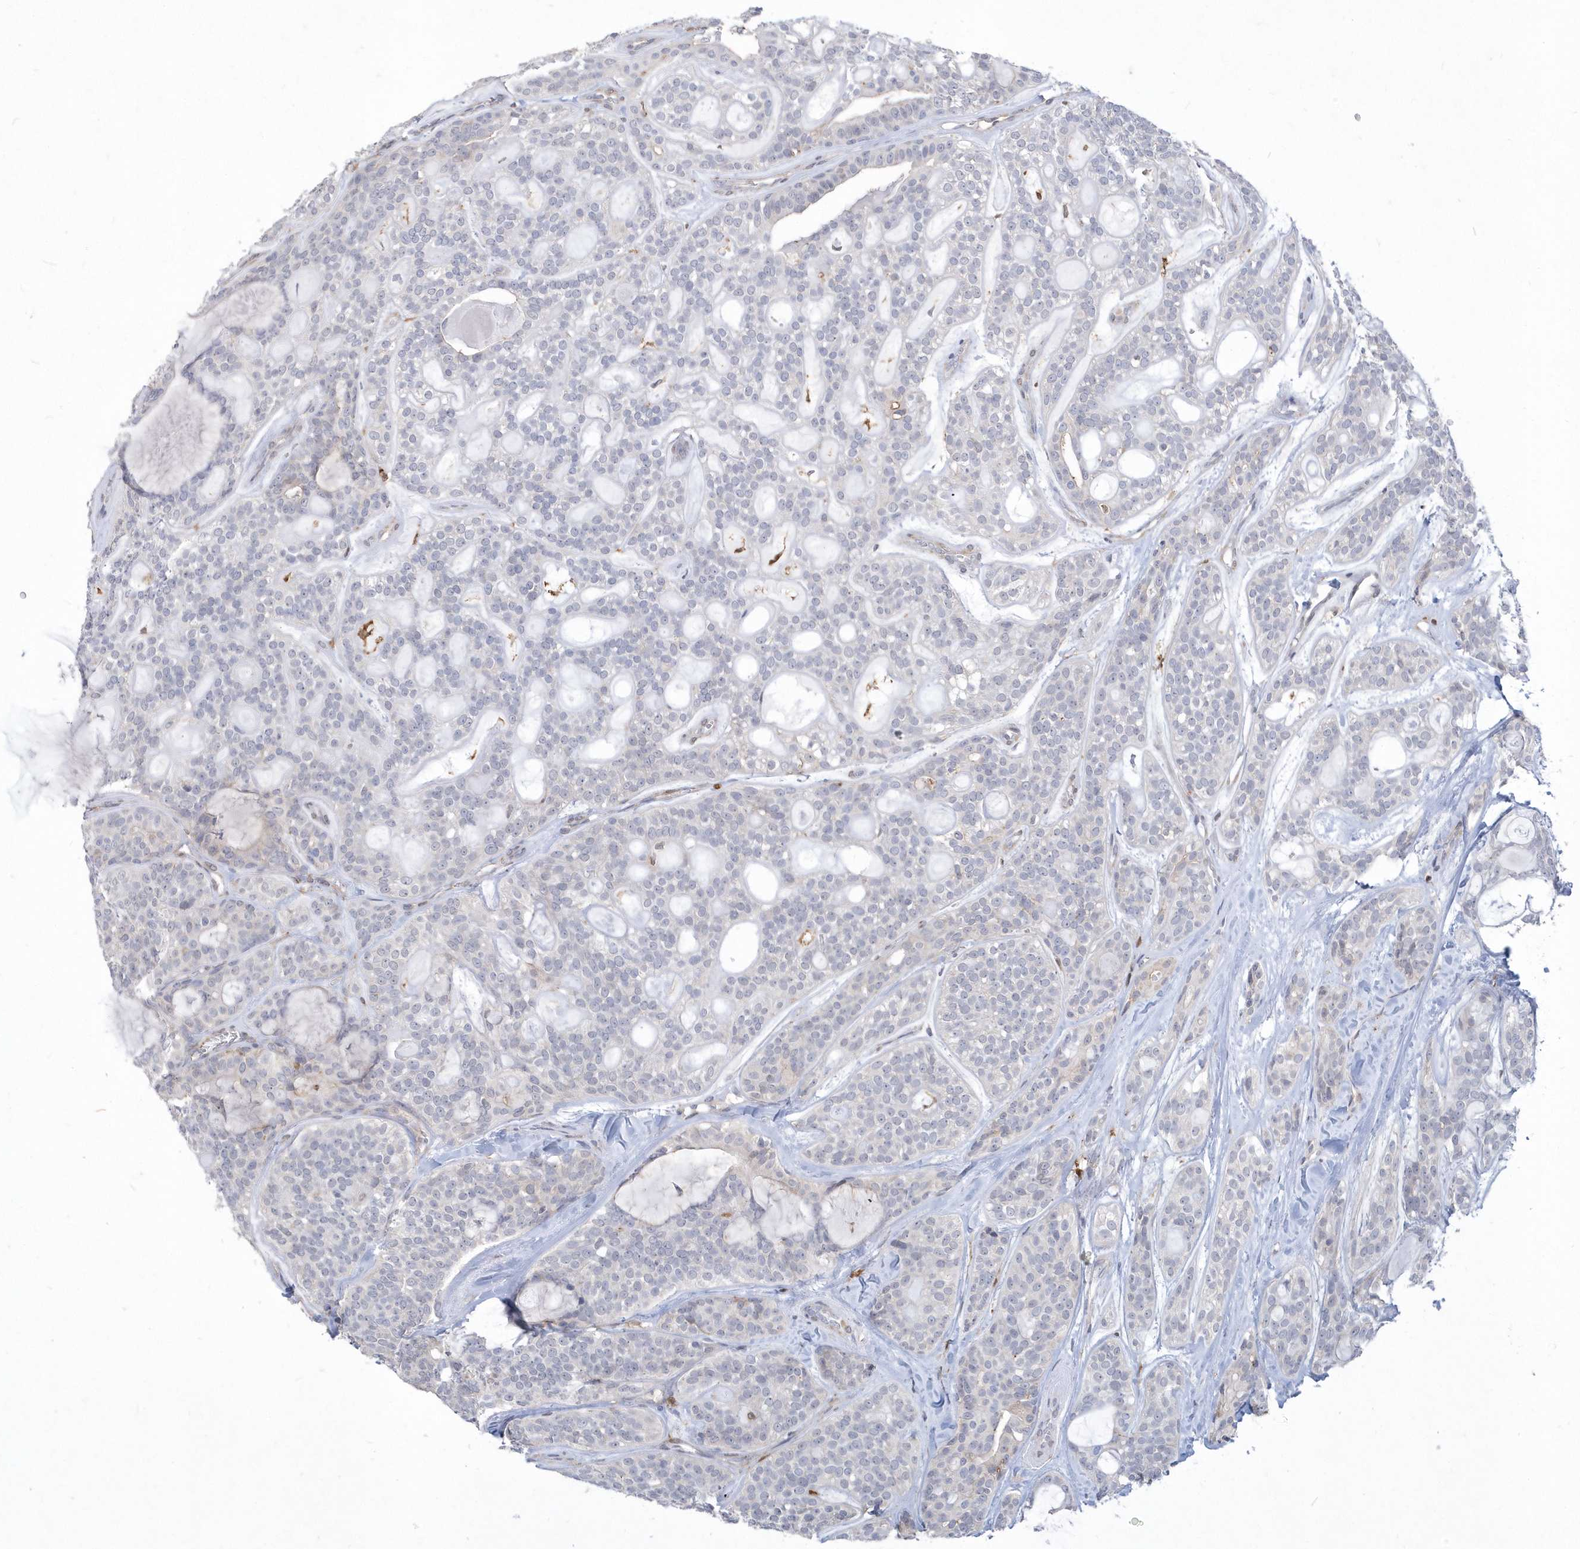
{"staining": {"intensity": "negative", "quantity": "none", "location": "none"}, "tissue": "head and neck cancer", "cell_type": "Tumor cells", "image_type": "cancer", "snomed": [{"axis": "morphology", "description": "Adenocarcinoma, NOS"}, {"axis": "topography", "description": "Head-Neck"}], "caption": "A high-resolution histopathology image shows immunohistochemistry staining of head and neck cancer, which demonstrates no significant positivity in tumor cells. (DAB immunohistochemistry (IHC) with hematoxylin counter stain).", "gene": "TSPEAR", "patient": {"sex": "male", "age": 66}}